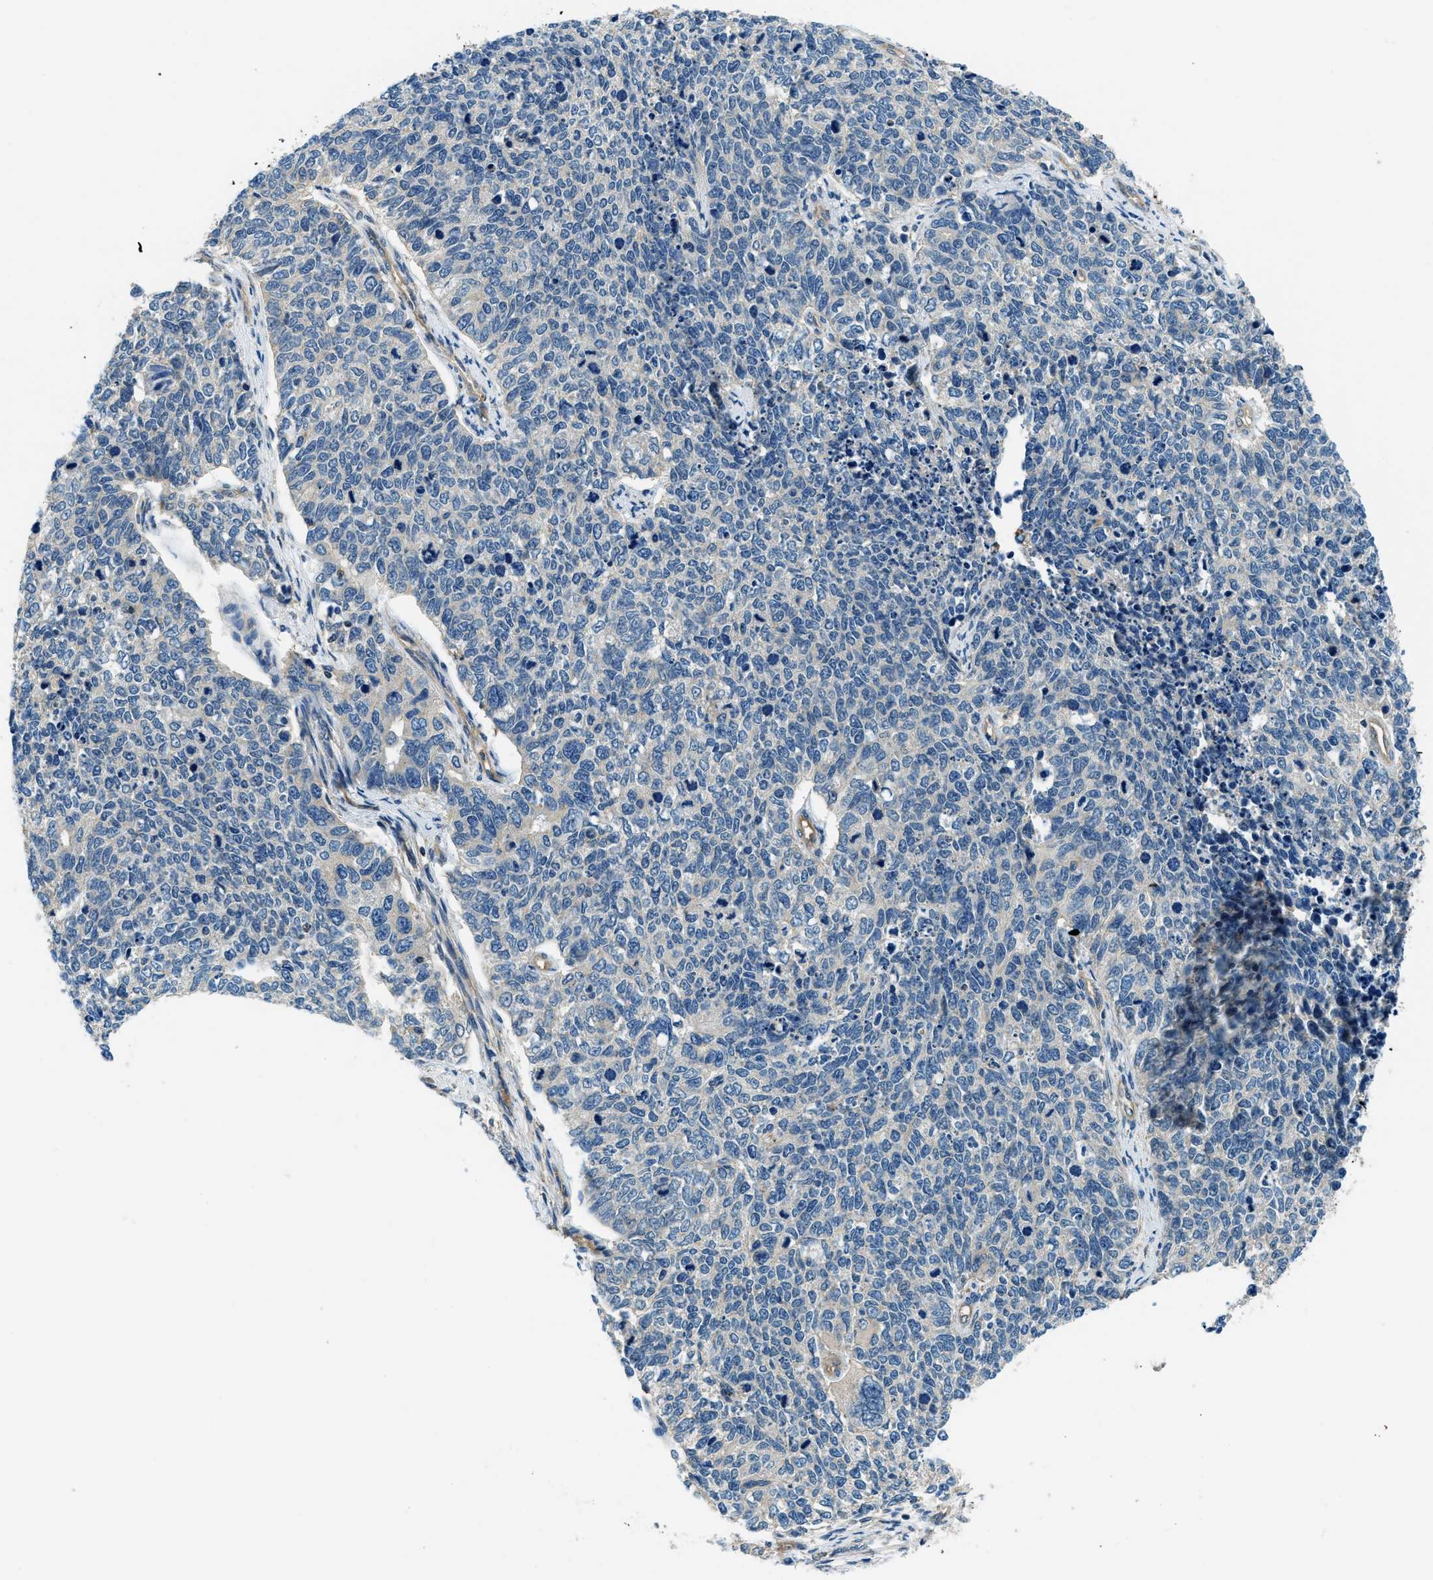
{"staining": {"intensity": "negative", "quantity": "none", "location": "none"}, "tissue": "cervical cancer", "cell_type": "Tumor cells", "image_type": "cancer", "snomed": [{"axis": "morphology", "description": "Squamous cell carcinoma, NOS"}, {"axis": "topography", "description": "Cervix"}], "caption": "High power microscopy image of an immunohistochemistry image of squamous cell carcinoma (cervical), revealing no significant expression in tumor cells. Brightfield microscopy of IHC stained with DAB (3,3'-diaminobenzidine) (brown) and hematoxylin (blue), captured at high magnification.", "gene": "SLC19A2", "patient": {"sex": "female", "age": 63}}